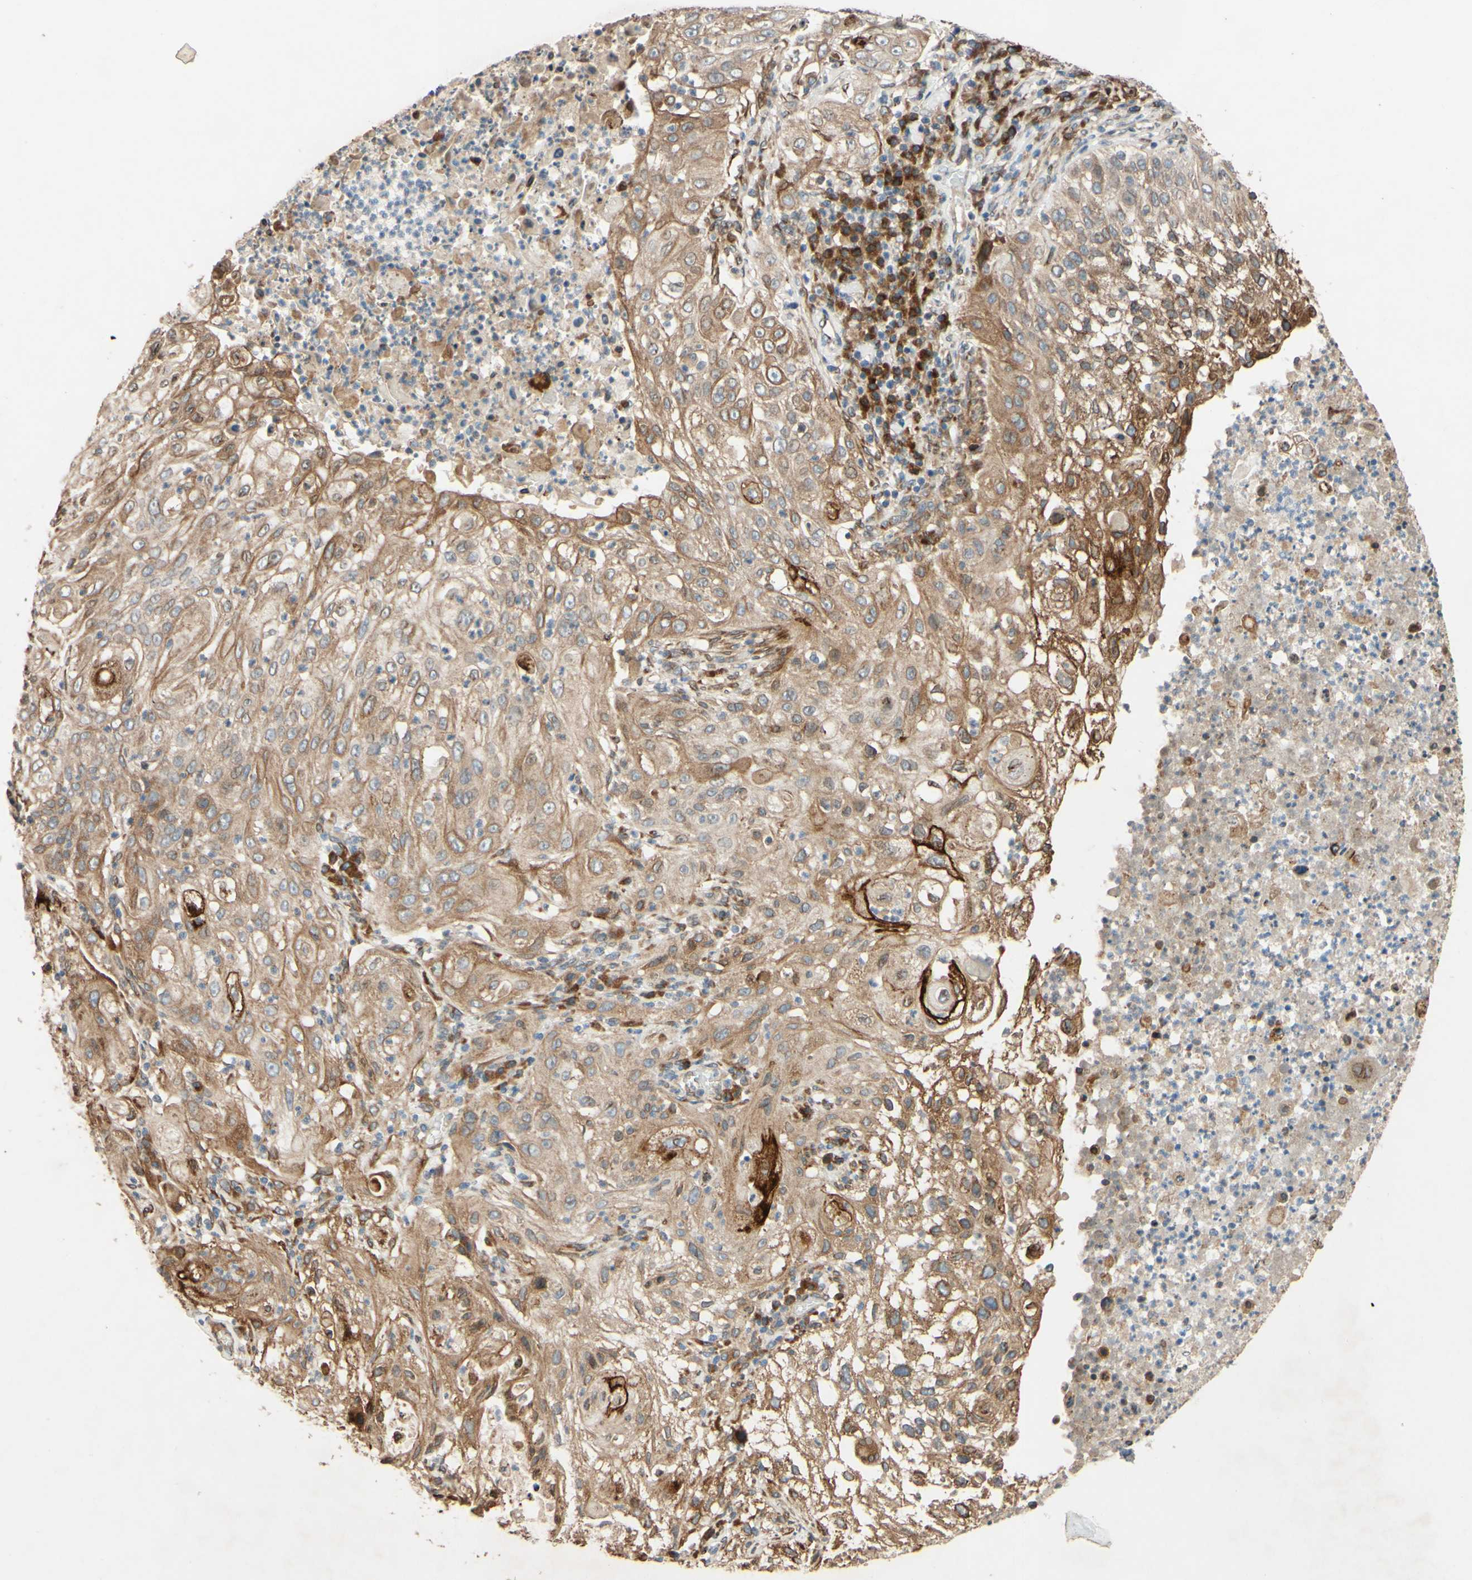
{"staining": {"intensity": "strong", "quantity": "<25%", "location": "cytoplasmic/membranous"}, "tissue": "lung cancer", "cell_type": "Tumor cells", "image_type": "cancer", "snomed": [{"axis": "morphology", "description": "Inflammation, NOS"}, {"axis": "morphology", "description": "Squamous cell carcinoma, NOS"}, {"axis": "topography", "description": "Lymph node"}, {"axis": "topography", "description": "Soft tissue"}, {"axis": "topography", "description": "Lung"}], "caption": "Immunohistochemical staining of human lung cancer (squamous cell carcinoma) reveals medium levels of strong cytoplasmic/membranous staining in approximately <25% of tumor cells. (brown staining indicates protein expression, while blue staining denotes nuclei).", "gene": "PTPRU", "patient": {"sex": "male", "age": 66}}